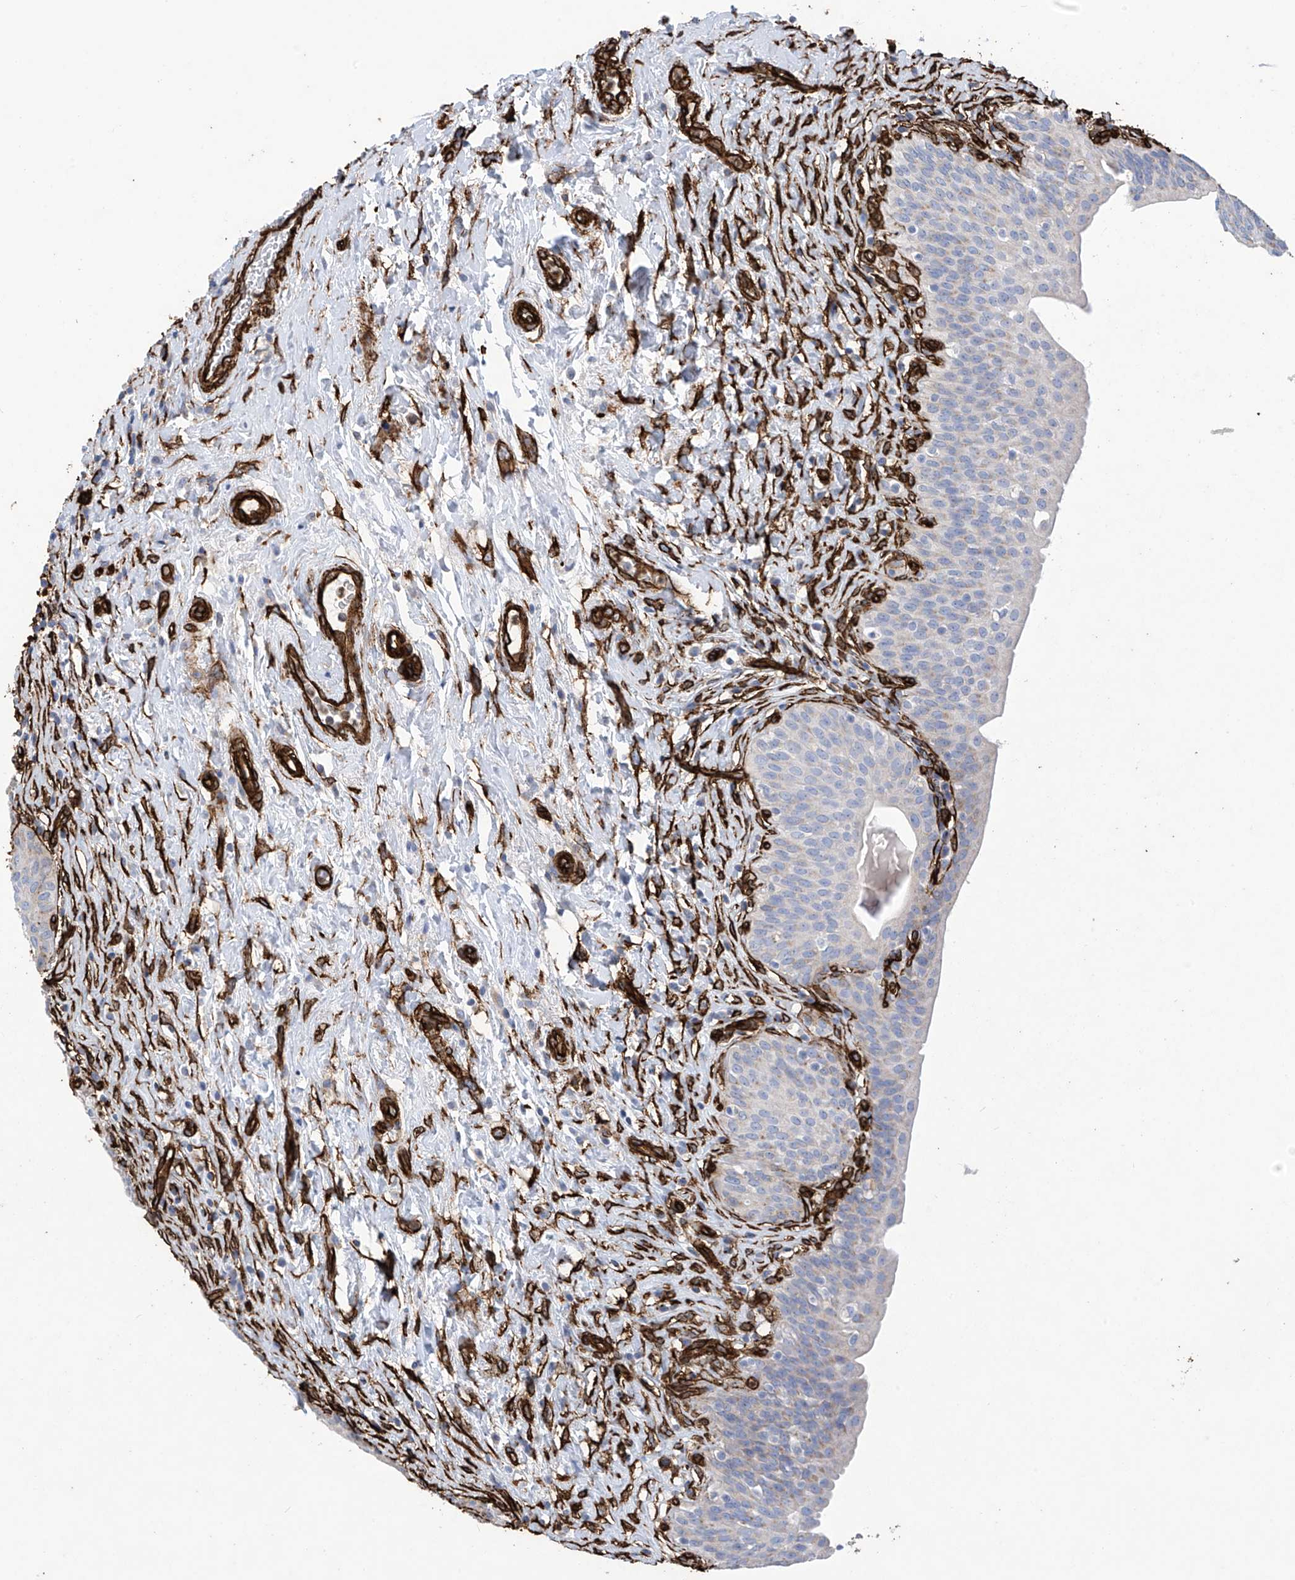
{"staining": {"intensity": "negative", "quantity": "none", "location": "none"}, "tissue": "urinary bladder", "cell_type": "Urothelial cells", "image_type": "normal", "snomed": [{"axis": "morphology", "description": "Normal tissue, NOS"}, {"axis": "topography", "description": "Urinary bladder"}], "caption": "Urothelial cells are negative for brown protein staining in normal urinary bladder. Nuclei are stained in blue.", "gene": "UBTD1", "patient": {"sex": "male", "age": 83}}